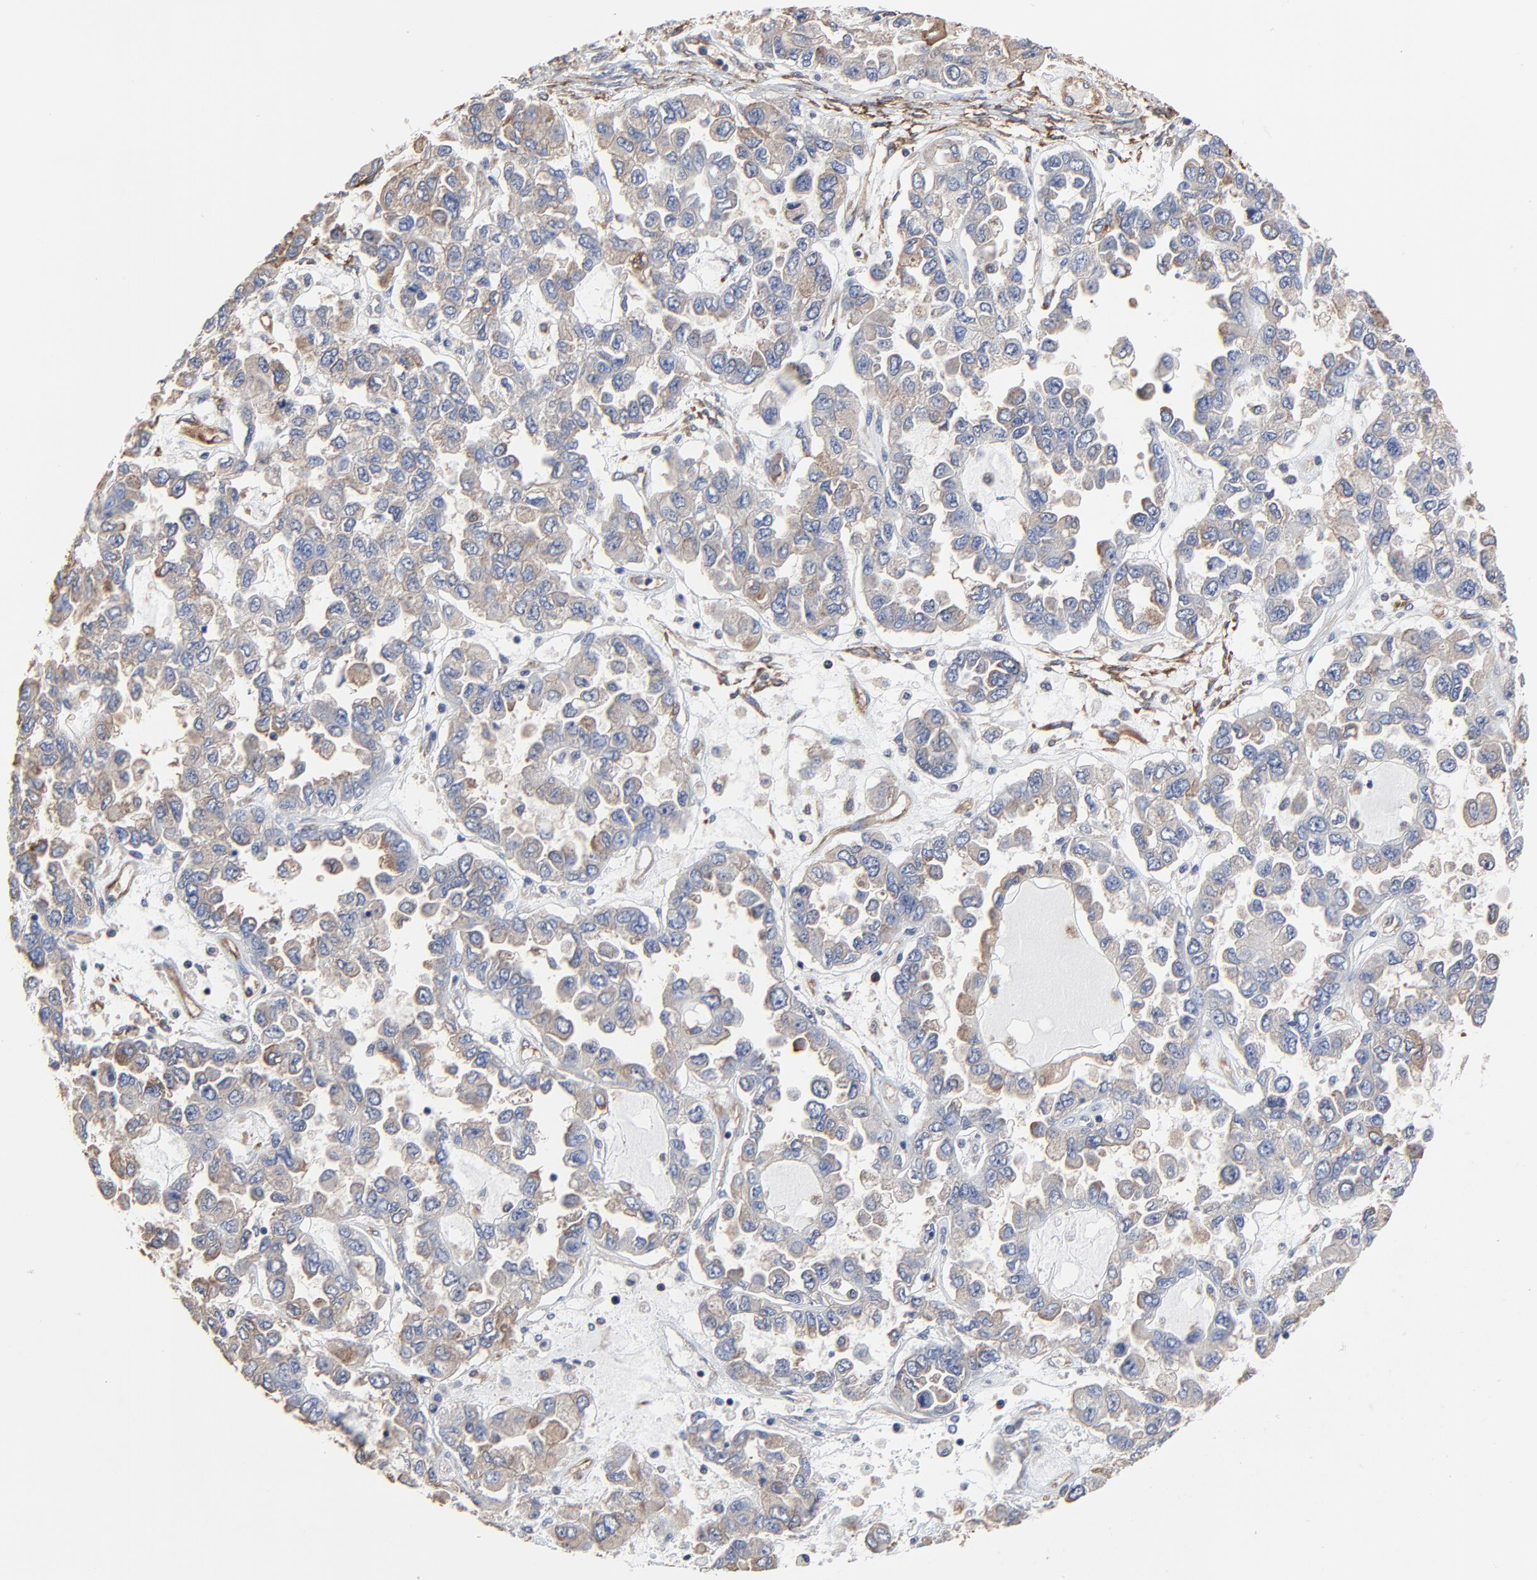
{"staining": {"intensity": "moderate", "quantity": ">75%", "location": "cytoplasmic/membranous"}, "tissue": "ovarian cancer", "cell_type": "Tumor cells", "image_type": "cancer", "snomed": [{"axis": "morphology", "description": "Cystadenocarcinoma, serous, NOS"}, {"axis": "topography", "description": "Ovary"}], "caption": "Human serous cystadenocarcinoma (ovarian) stained for a protein (brown) demonstrates moderate cytoplasmic/membranous positive positivity in approximately >75% of tumor cells.", "gene": "NXF3", "patient": {"sex": "female", "age": 84}}